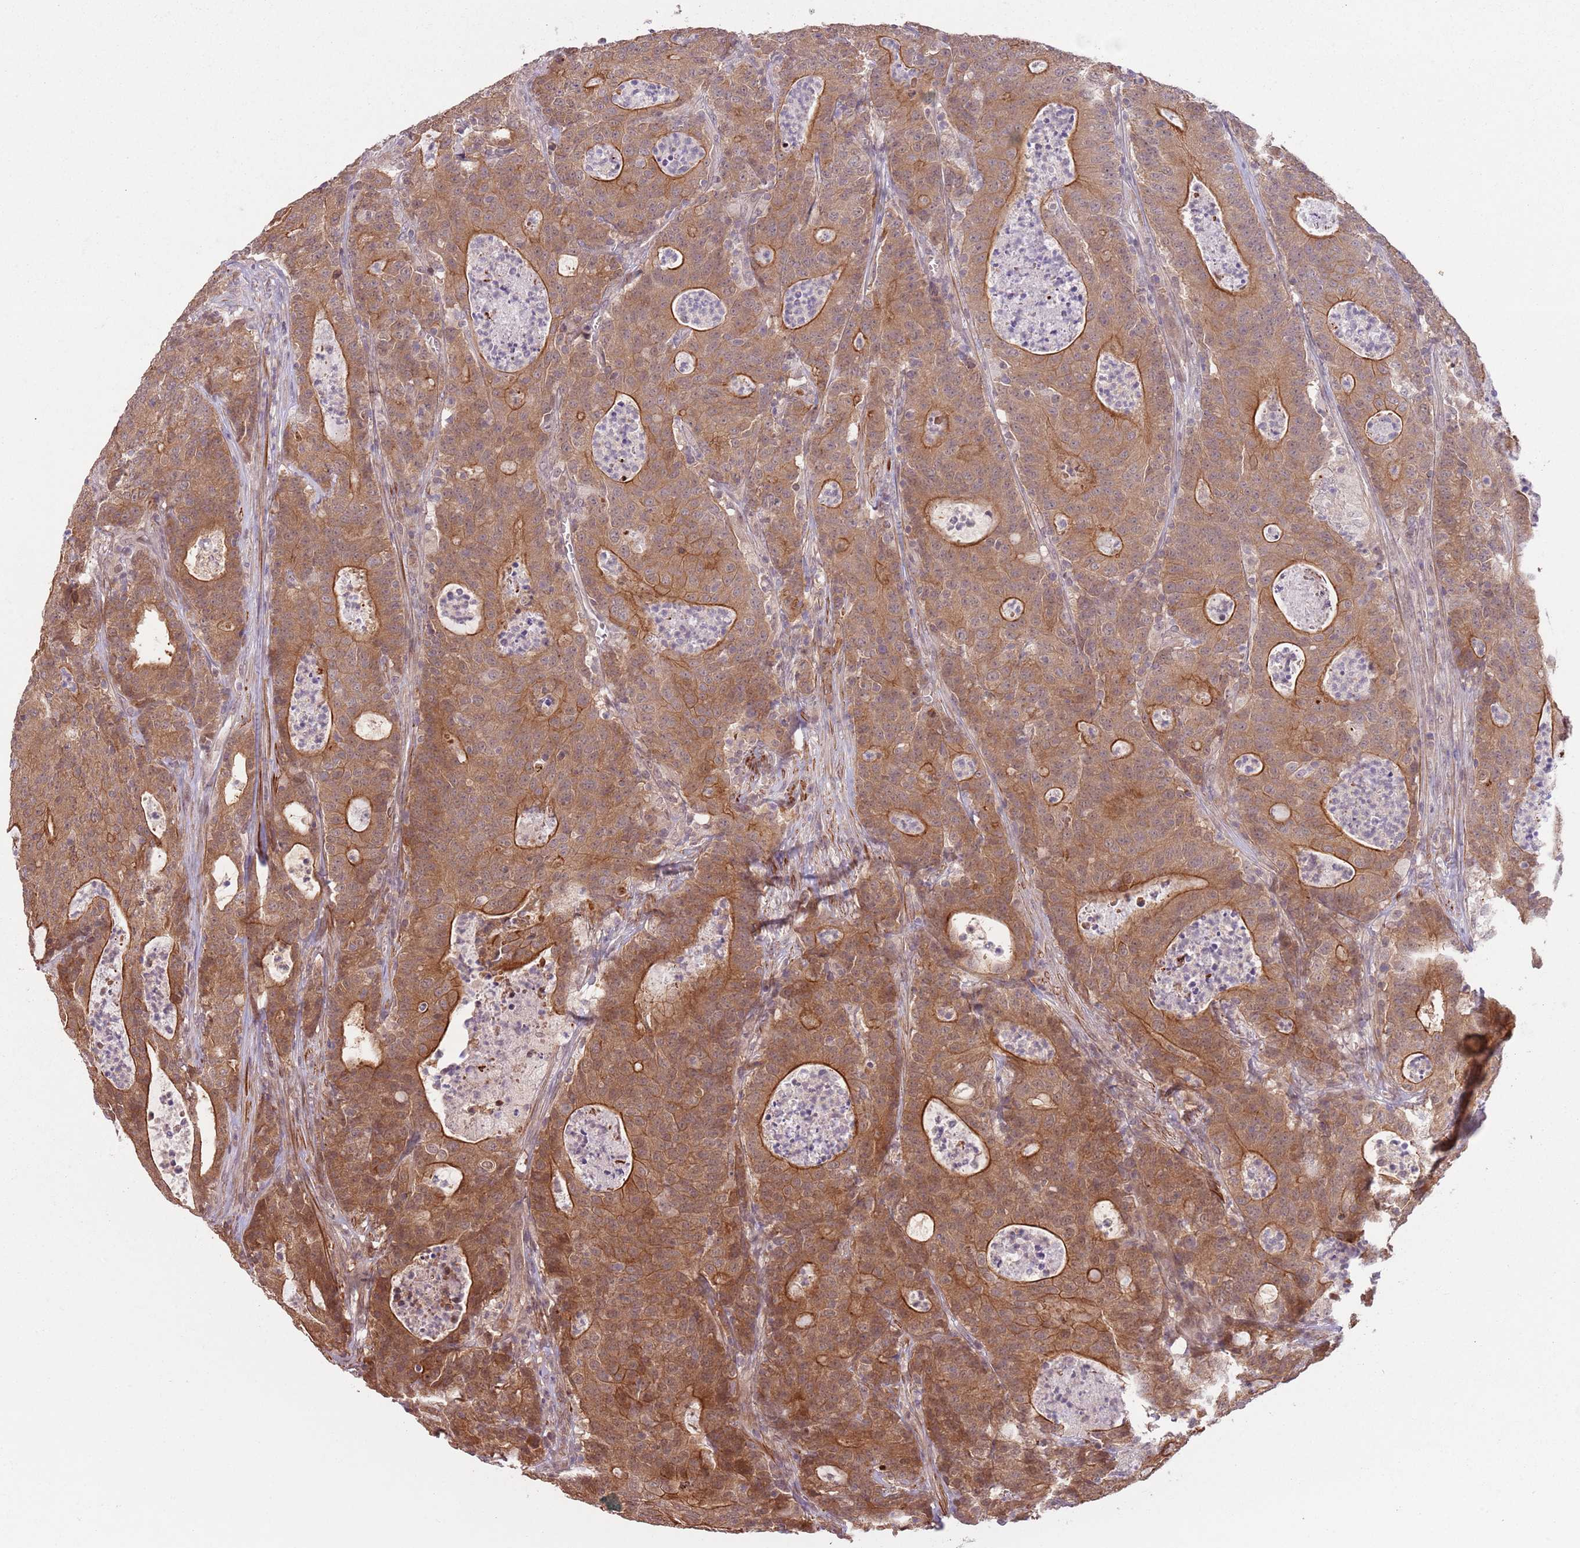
{"staining": {"intensity": "moderate", "quantity": ">75%", "location": "cytoplasmic/membranous"}, "tissue": "colorectal cancer", "cell_type": "Tumor cells", "image_type": "cancer", "snomed": [{"axis": "morphology", "description": "Adenocarcinoma, NOS"}, {"axis": "topography", "description": "Colon"}], "caption": "Colorectal cancer (adenocarcinoma) stained with a brown dye demonstrates moderate cytoplasmic/membranous positive positivity in about >75% of tumor cells.", "gene": "CCDC154", "patient": {"sex": "male", "age": 83}}